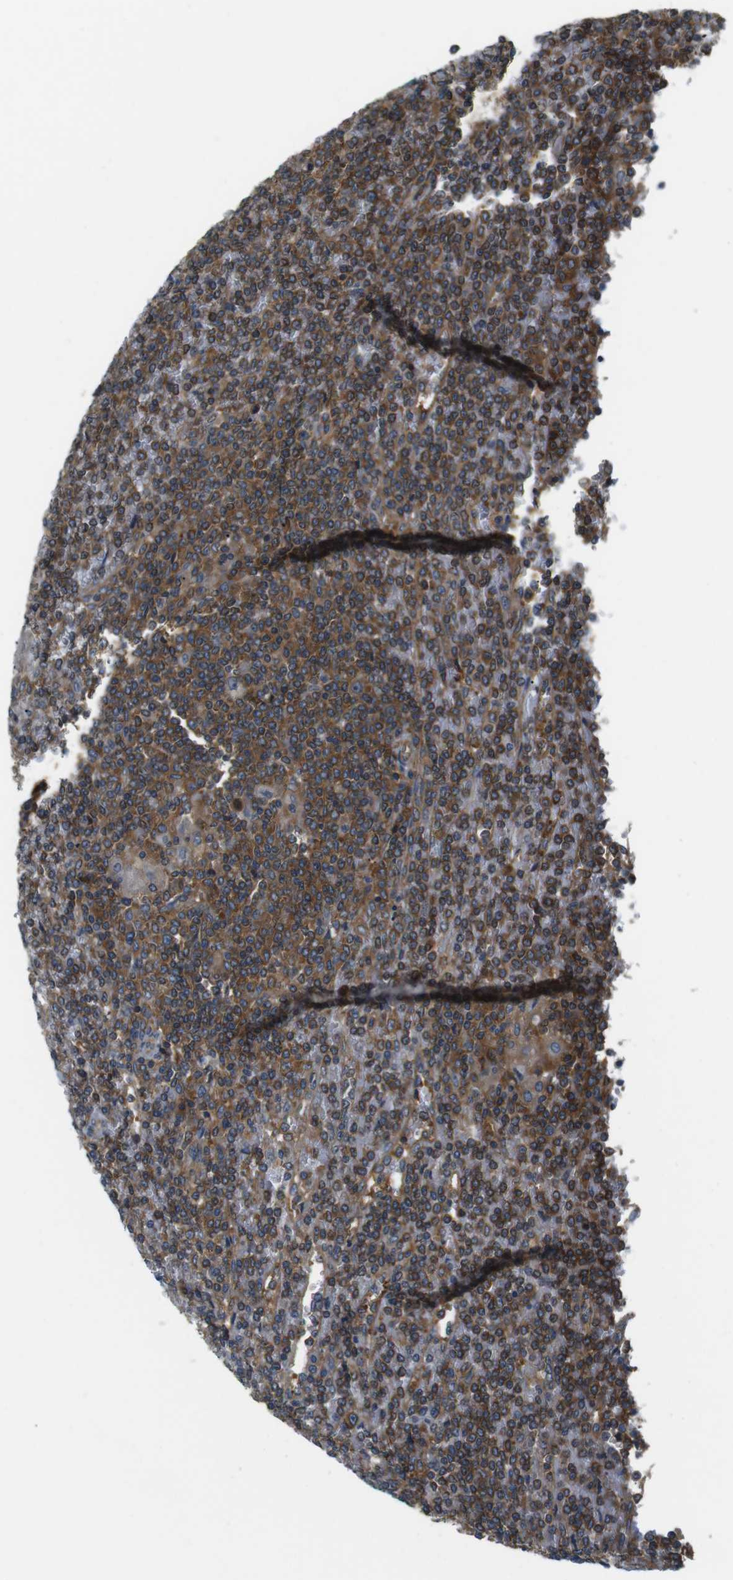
{"staining": {"intensity": "moderate", "quantity": "25%-75%", "location": "cytoplasmic/membranous"}, "tissue": "lymphoma", "cell_type": "Tumor cells", "image_type": "cancer", "snomed": [{"axis": "morphology", "description": "Malignant lymphoma, non-Hodgkin's type, Low grade"}, {"axis": "topography", "description": "Spleen"}], "caption": "A brown stain shows moderate cytoplasmic/membranous positivity of a protein in human malignant lymphoma, non-Hodgkin's type (low-grade) tumor cells.", "gene": "TSC1", "patient": {"sex": "female", "age": 19}}